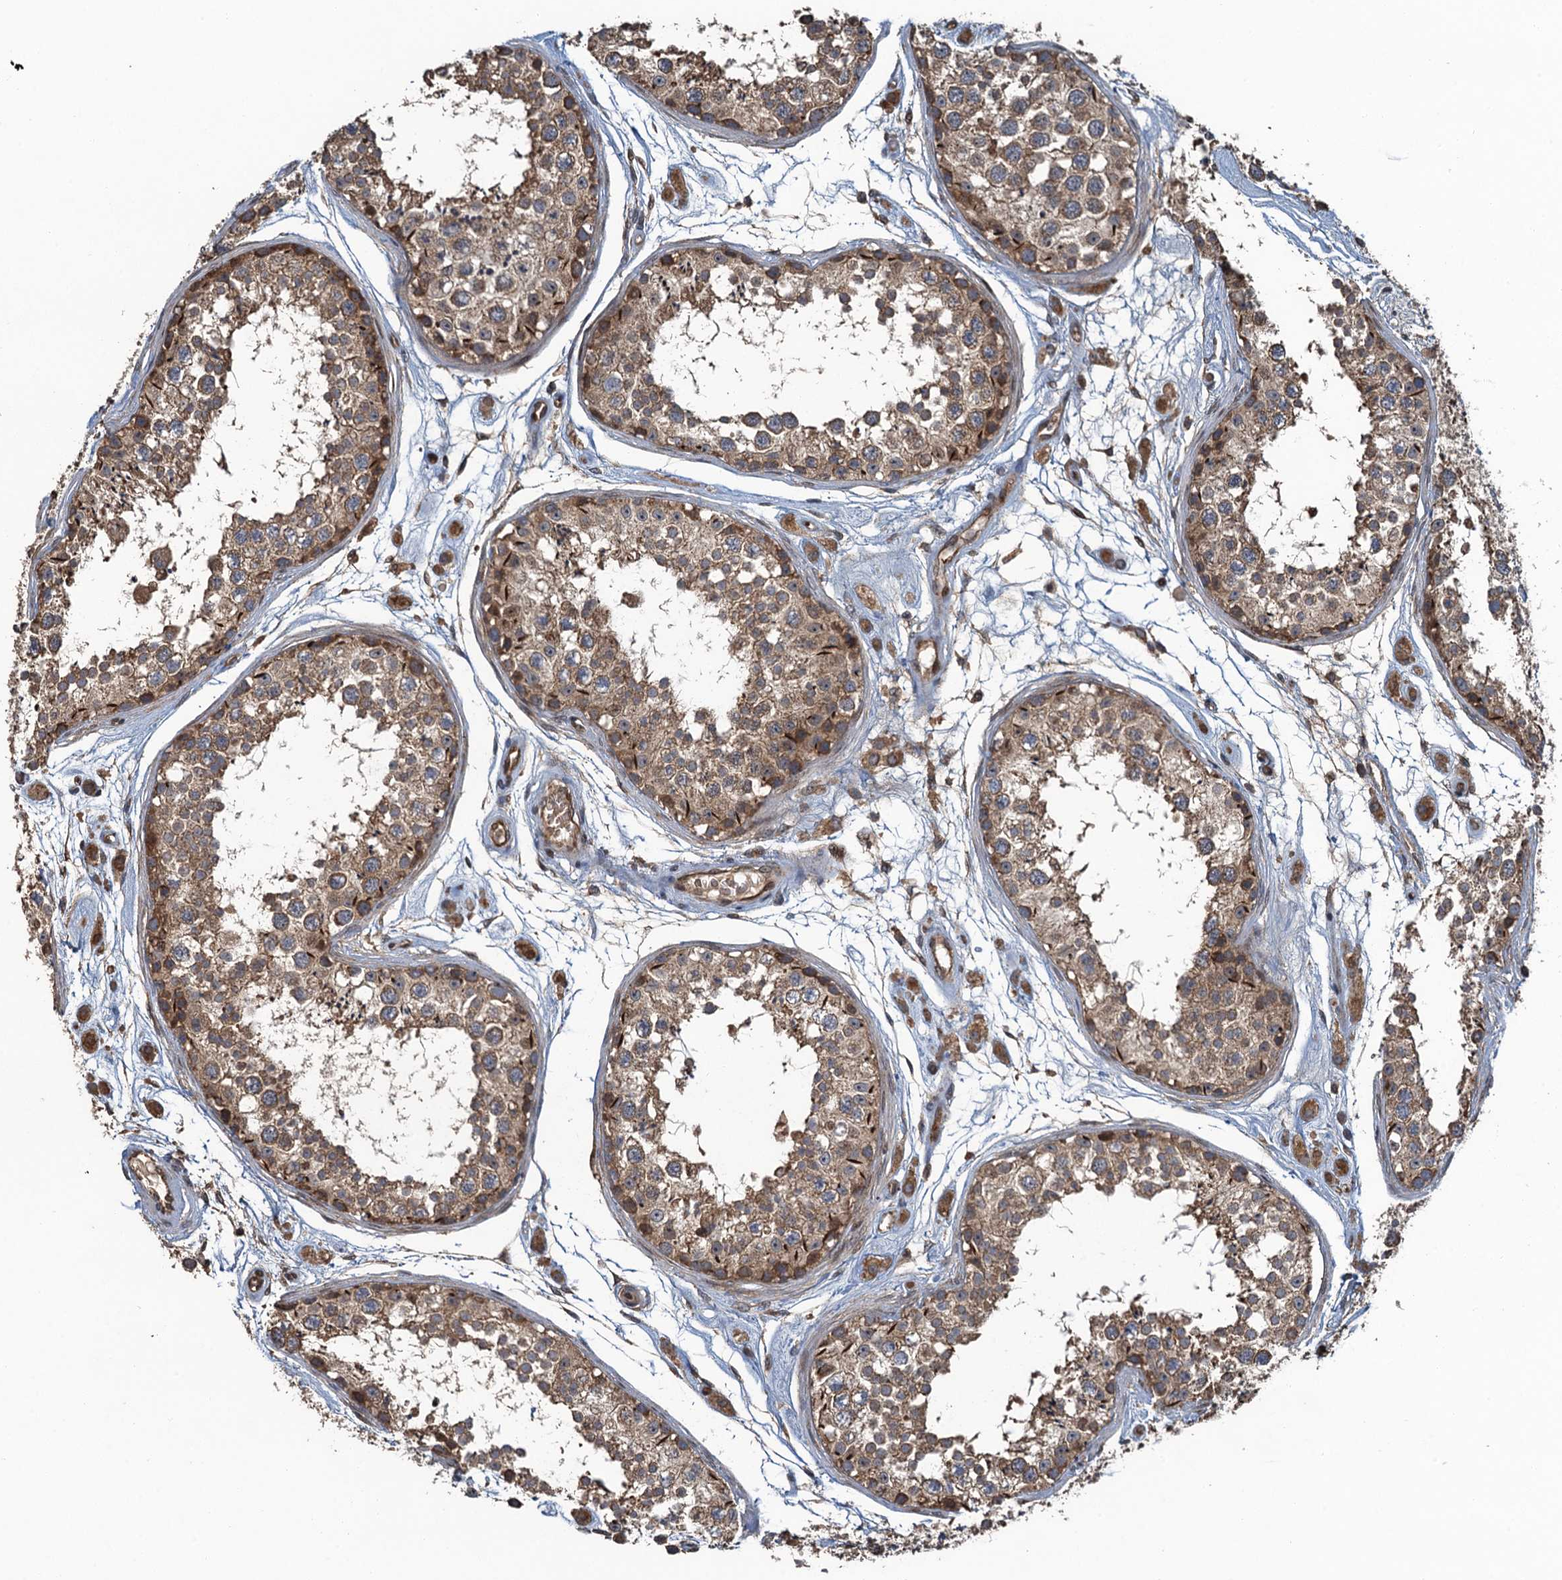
{"staining": {"intensity": "moderate", "quantity": ">75%", "location": "cytoplasmic/membranous"}, "tissue": "testis", "cell_type": "Cells in seminiferous ducts", "image_type": "normal", "snomed": [{"axis": "morphology", "description": "Normal tissue, NOS"}, {"axis": "topography", "description": "Testis"}], "caption": "Immunohistochemistry (DAB) staining of unremarkable human testis exhibits moderate cytoplasmic/membranous protein expression in approximately >75% of cells in seminiferous ducts. Using DAB (3,3'-diaminobenzidine) (brown) and hematoxylin (blue) stains, captured at high magnification using brightfield microscopy.", "gene": "SNX32", "patient": {"sex": "male", "age": 25}}